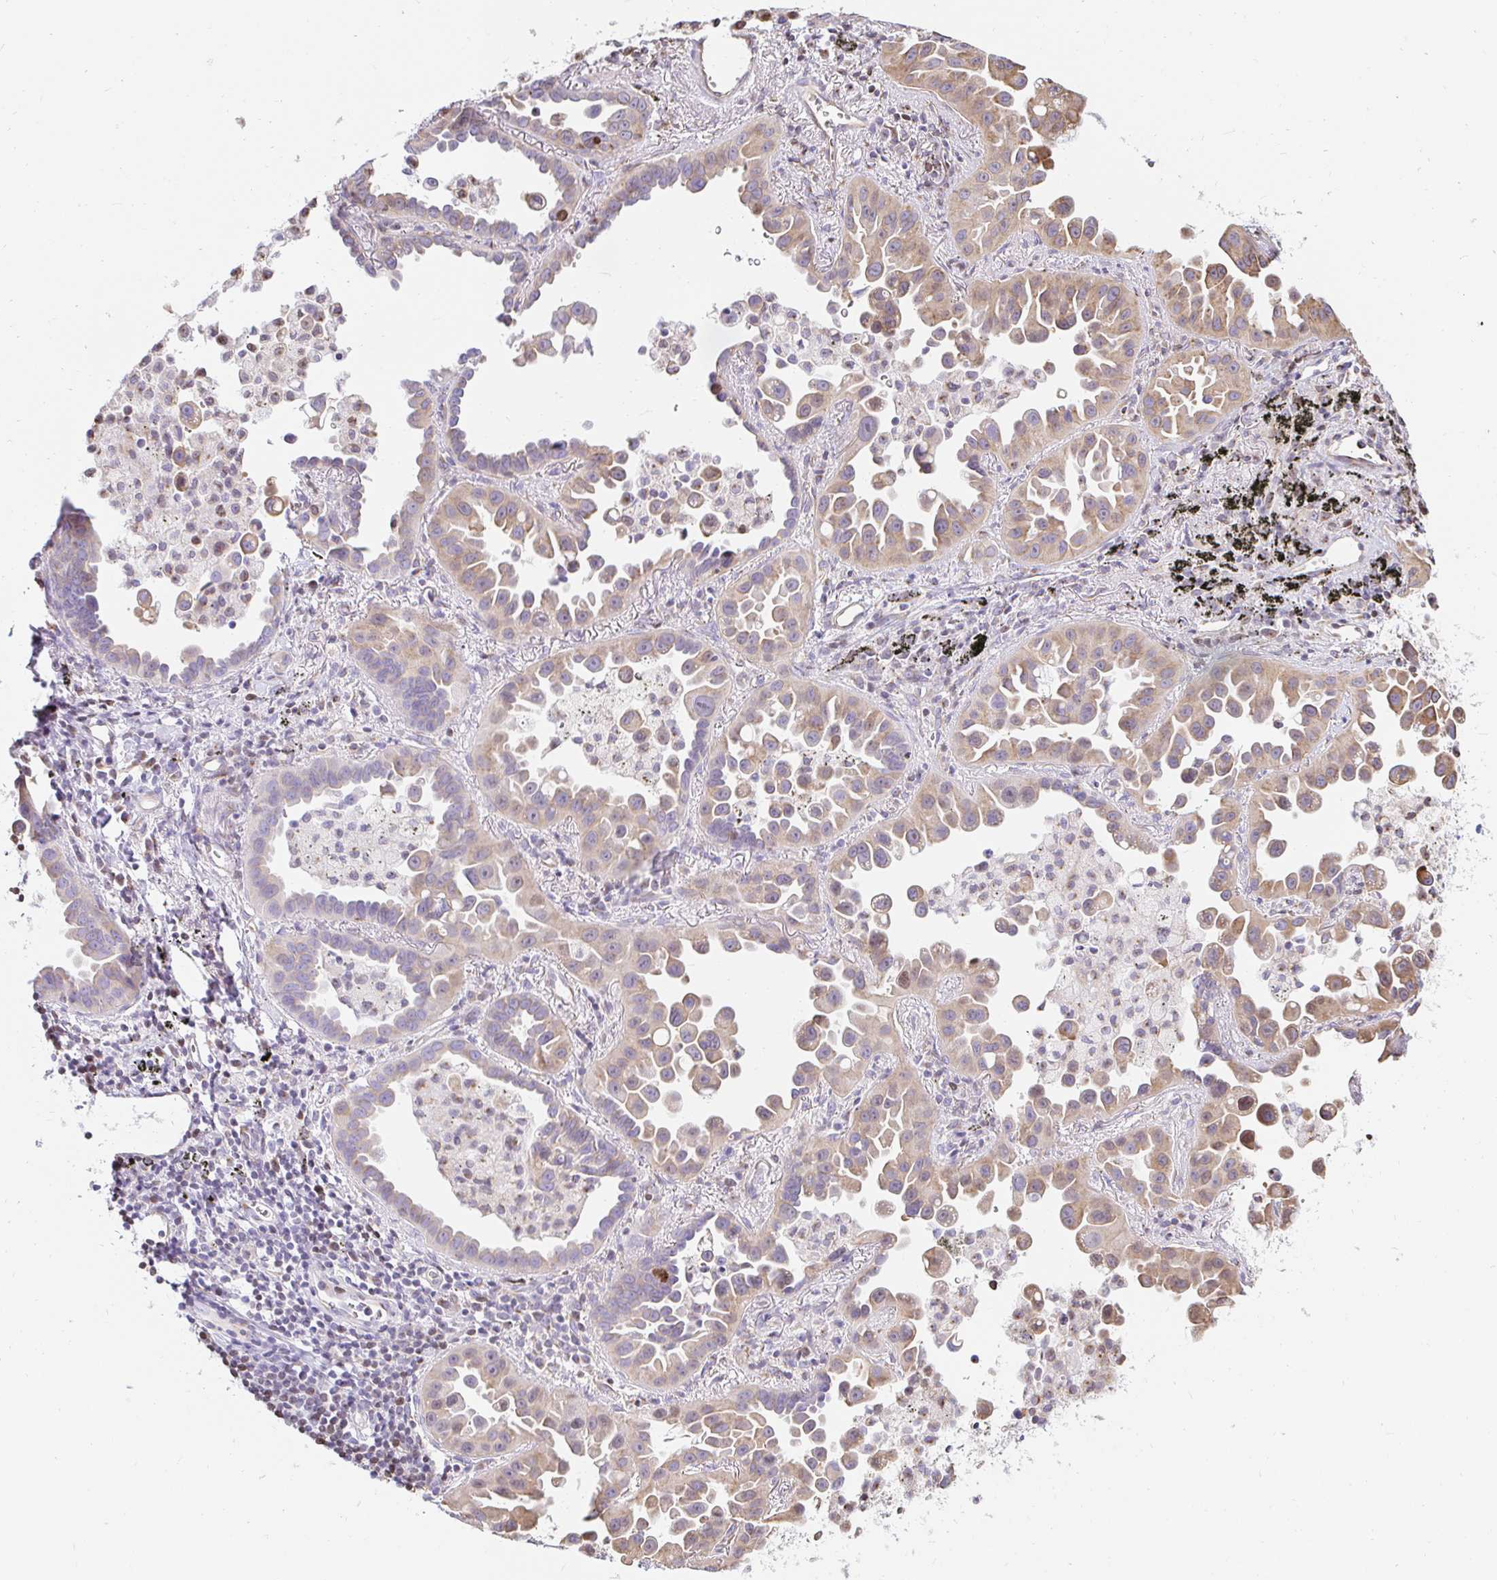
{"staining": {"intensity": "weak", "quantity": ">75%", "location": "cytoplasmic/membranous"}, "tissue": "lung cancer", "cell_type": "Tumor cells", "image_type": "cancer", "snomed": [{"axis": "morphology", "description": "Adenocarcinoma, NOS"}, {"axis": "topography", "description": "Lung"}], "caption": "This micrograph shows immunohistochemistry staining of adenocarcinoma (lung), with low weak cytoplasmic/membranous positivity in about >75% of tumor cells.", "gene": "CAPSL", "patient": {"sex": "male", "age": 68}}